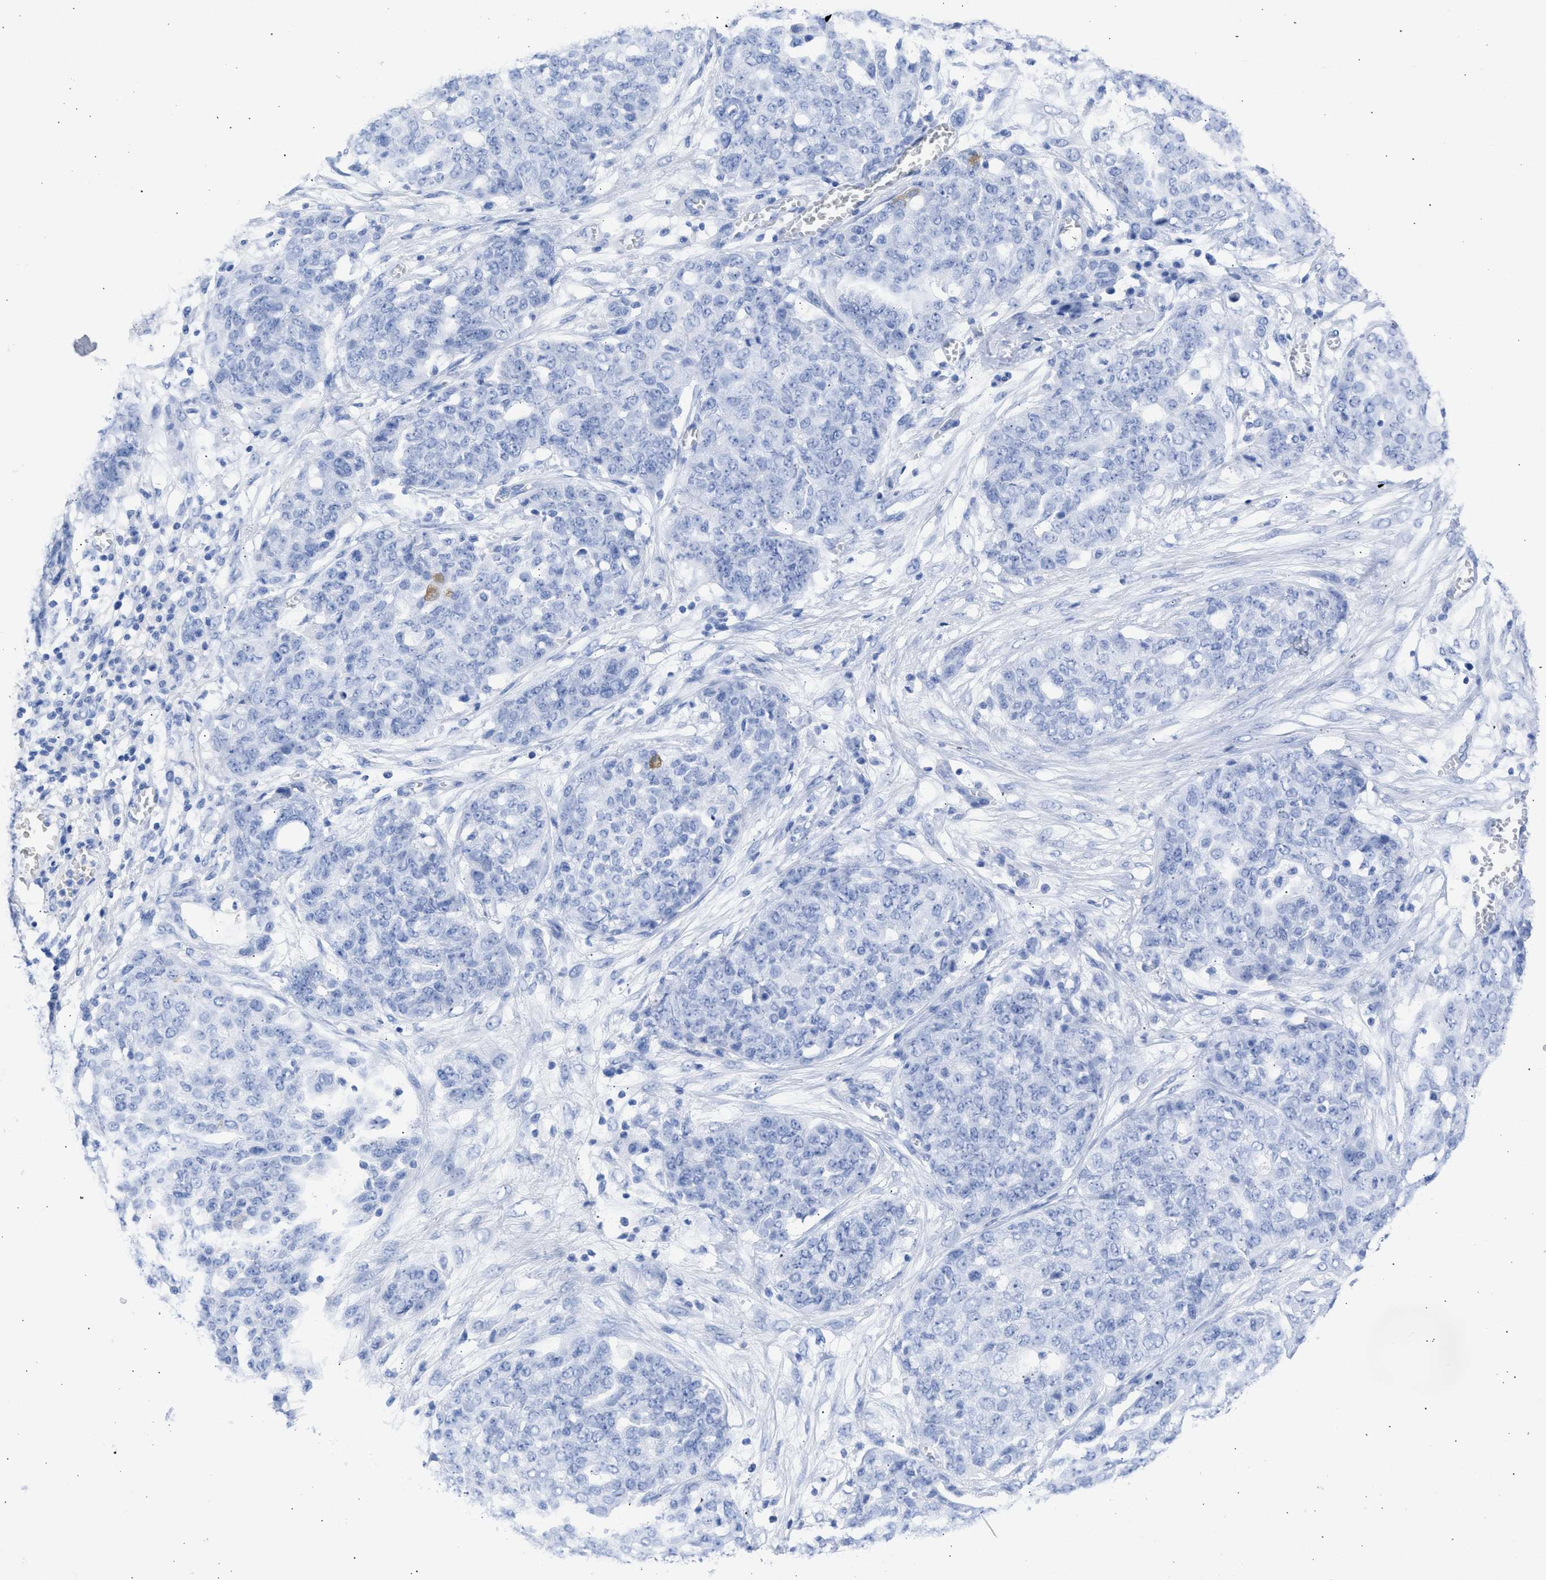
{"staining": {"intensity": "negative", "quantity": "none", "location": "none"}, "tissue": "ovarian cancer", "cell_type": "Tumor cells", "image_type": "cancer", "snomed": [{"axis": "morphology", "description": "Cystadenocarcinoma, serous, NOS"}, {"axis": "topography", "description": "Soft tissue"}, {"axis": "topography", "description": "Ovary"}], "caption": "A histopathology image of human ovarian serous cystadenocarcinoma is negative for staining in tumor cells. Brightfield microscopy of IHC stained with DAB (3,3'-diaminobenzidine) (brown) and hematoxylin (blue), captured at high magnification.", "gene": "RSPH1", "patient": {"sex": "female", "age": 57}}